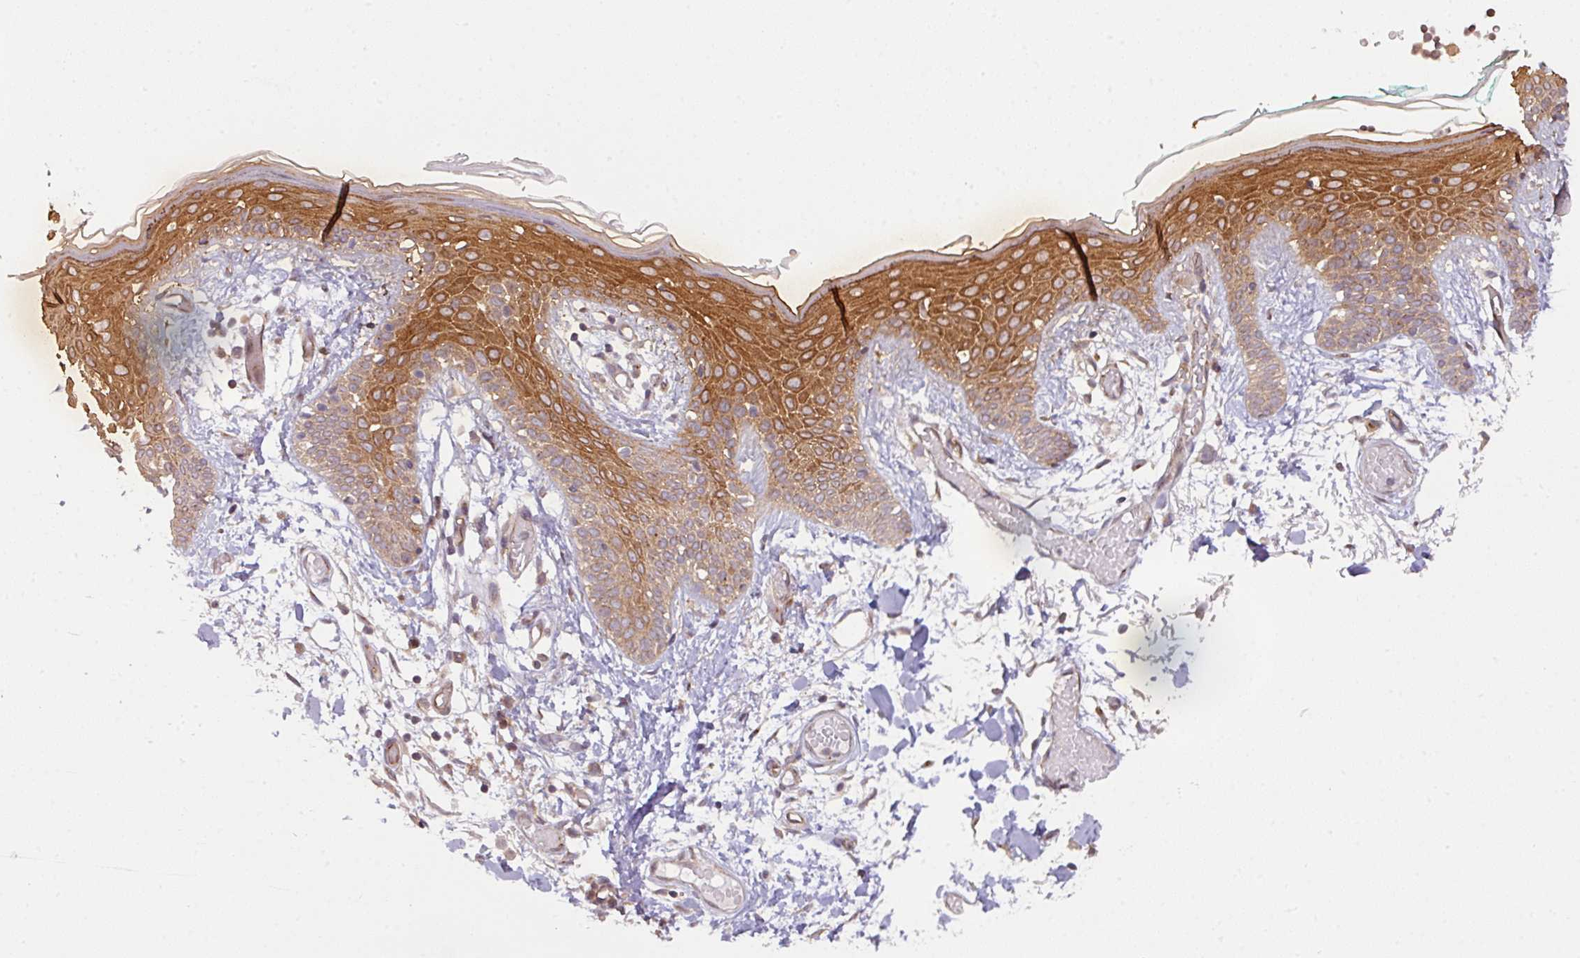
{"staining": {"intensity": "moderate", "quantity": "25%-75%", "location": "cytoplasmic/membranous"}, "tissue": "skin", "cell_type": "Fibroblasts", "image_type": "normal", "snomed": [{"axis": "morphology", "description": "Normal tissue, NOS"}, {"axis": "topography", "description": "Skin"}], "caption": "A brown stain highlights moderate cytoplasmic/membranous staining of a protein in fibroblasts of benign human skin. The staining is performed using DAB (3,3'-diaminobenzidine) brown chromogen to label protein expression. The nuclei are counter-stained blue using hematoxylin.", "gene": "CYFIP2", "patient": {"sex": "male", "age": 79}}